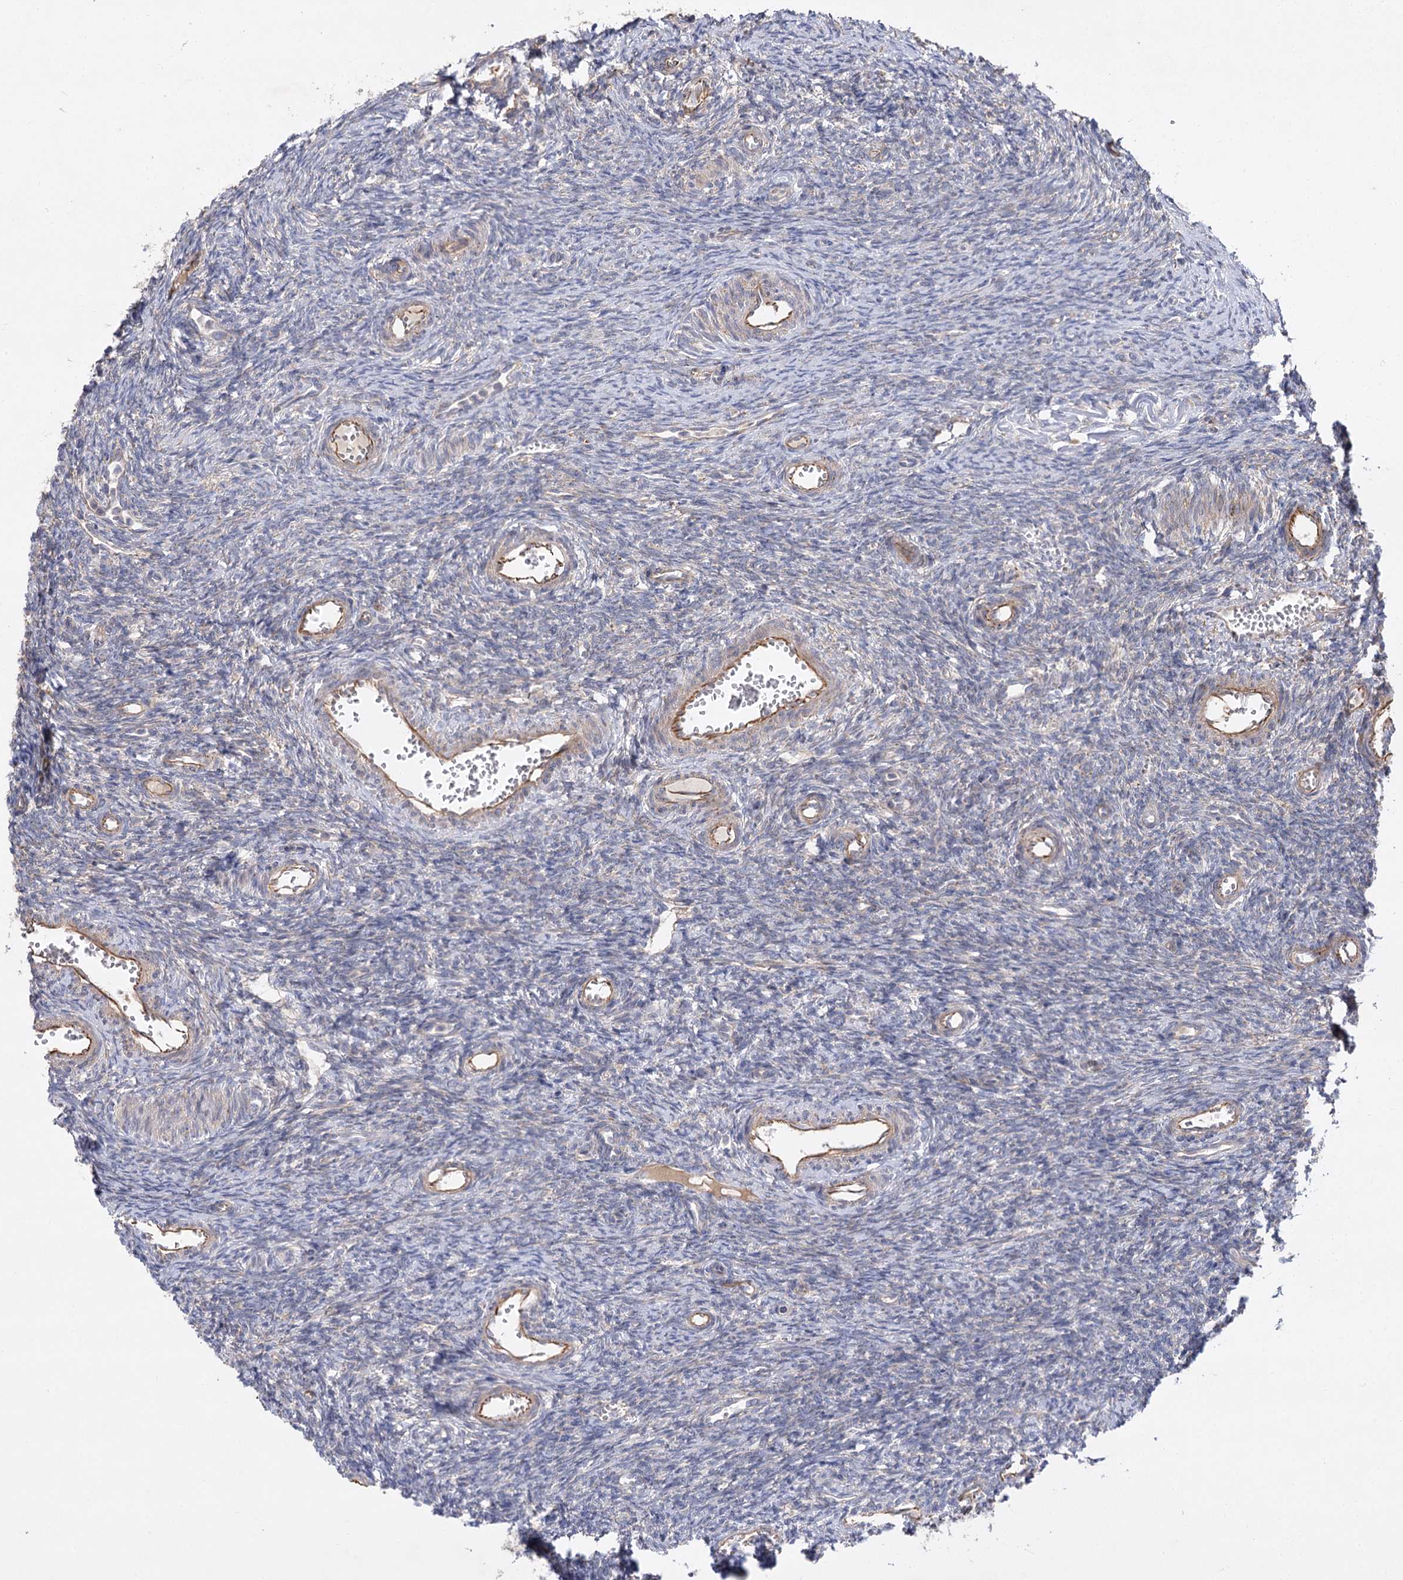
{"staining": {"intensity": "negative", "quantity": "none", "location": "none"}, "tissue": "ovary", "cell_type": "Ovarian stroma cells", "image_type": "normal", "snomed": [{"axis": "morphology", "description": "Normal tissue, NOS"}, {"axis": "topography", "description": "Ovary"}], "caption": "A high-resolution micrograph shows immunohistochemistry staining of unremarkable ovary, which displays no significant staining in ovarian stroma cells.", "gene": "KIAA0825", "patient": {"sex": "female", "age": 39}}